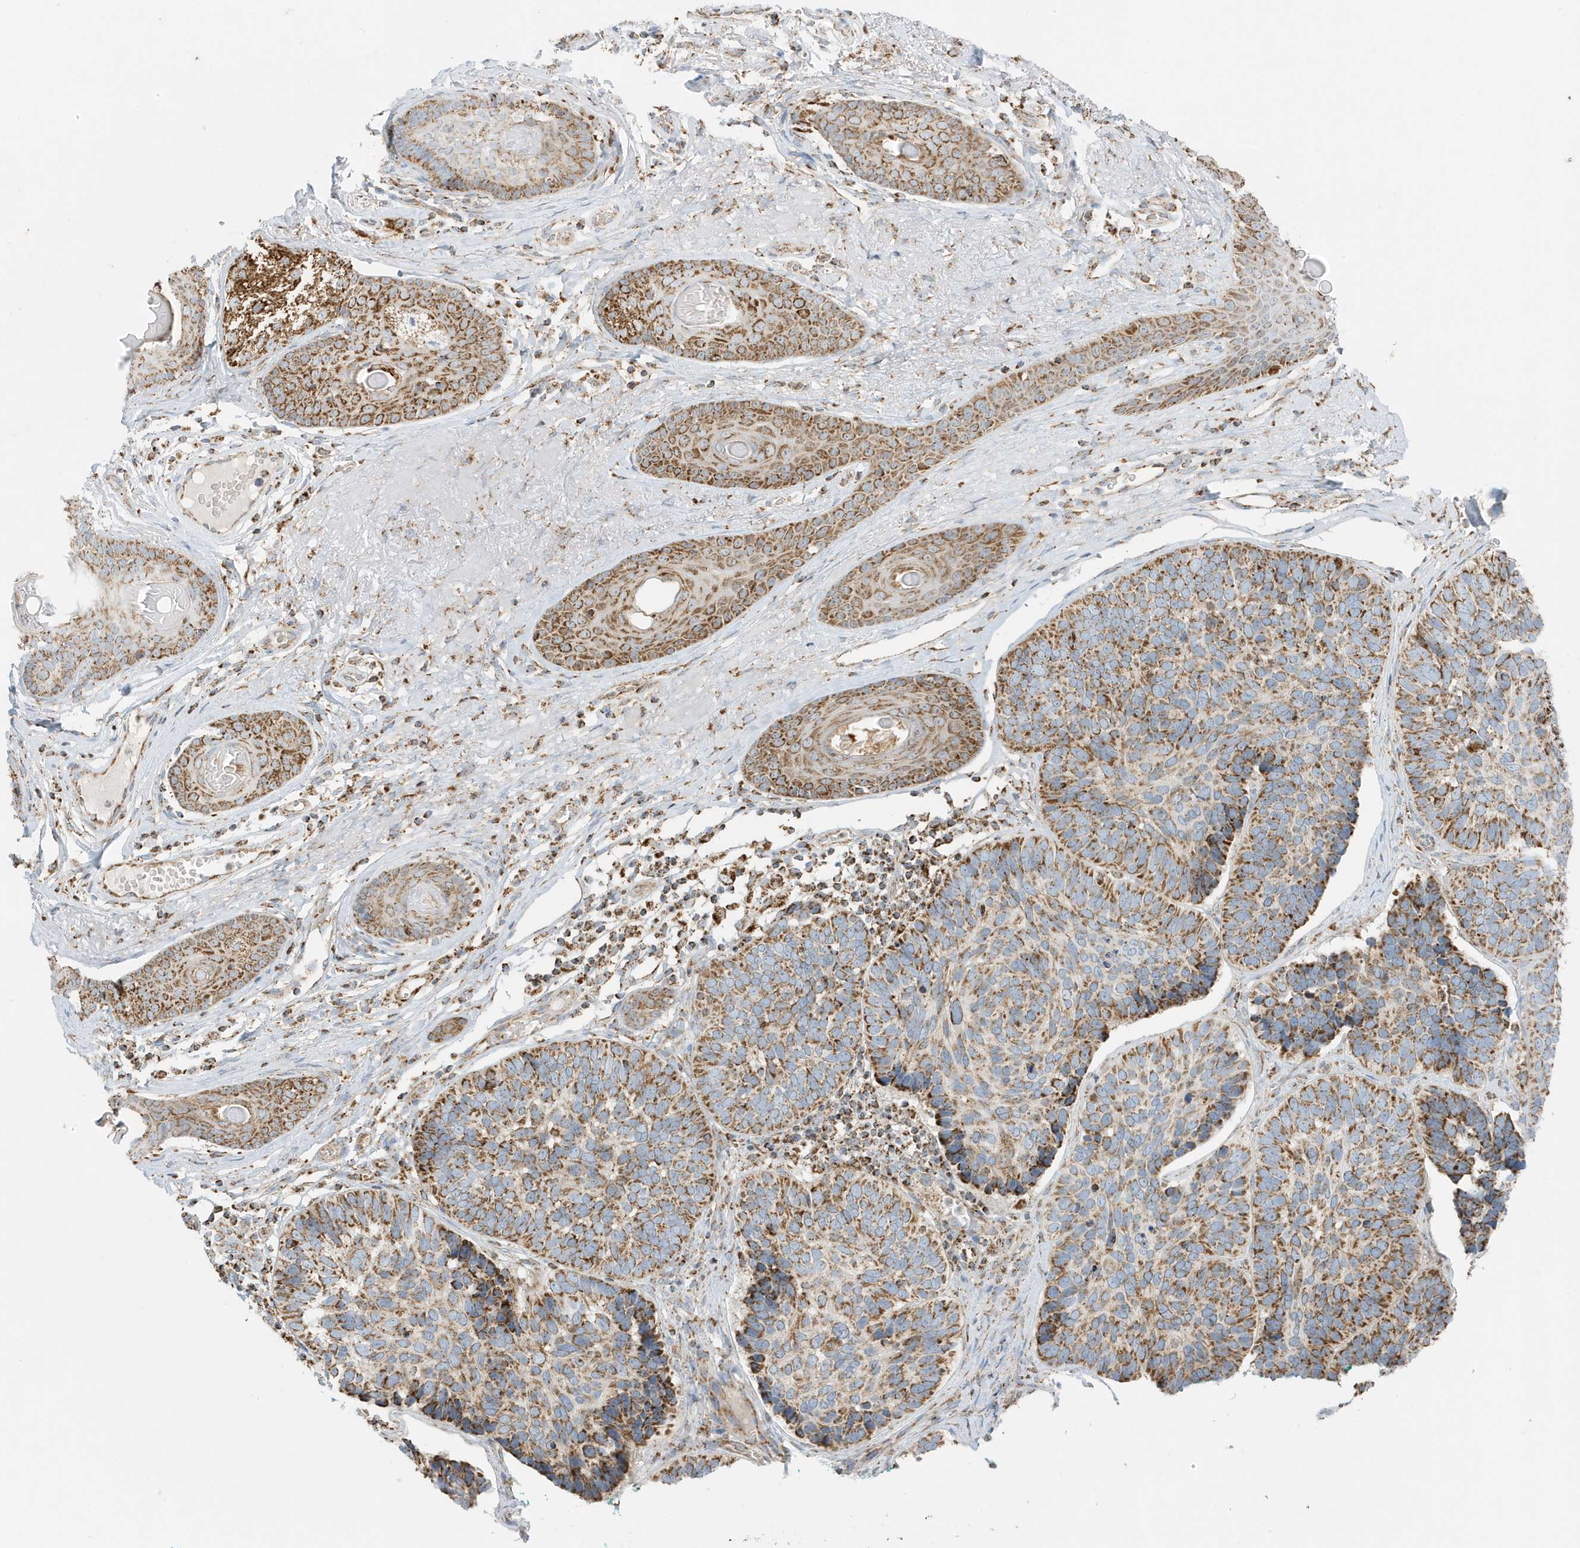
{"staining": {"intensity": "moderate", "quantity": "25%-75%", "location": "cytoplasmic/membranous"}, "tissue": "skin cancer", "cell_type": "Tumor cells", "image_type": "cancer", "snomed": [{"axis": "morphology", "description": "Basal cell carcinoma"}, {"axis": "topography", "description": "Skin"}], "caption": "The histopathology image displays immunohistochemical staining of skin basal cell carcinoma. There is moderate cytoplasmic/membranous positivity is identified in approximately 25%-75% of tumor cells.", "gene": "ATP5ME", "patient": {"sex": "male", "age": 62}}